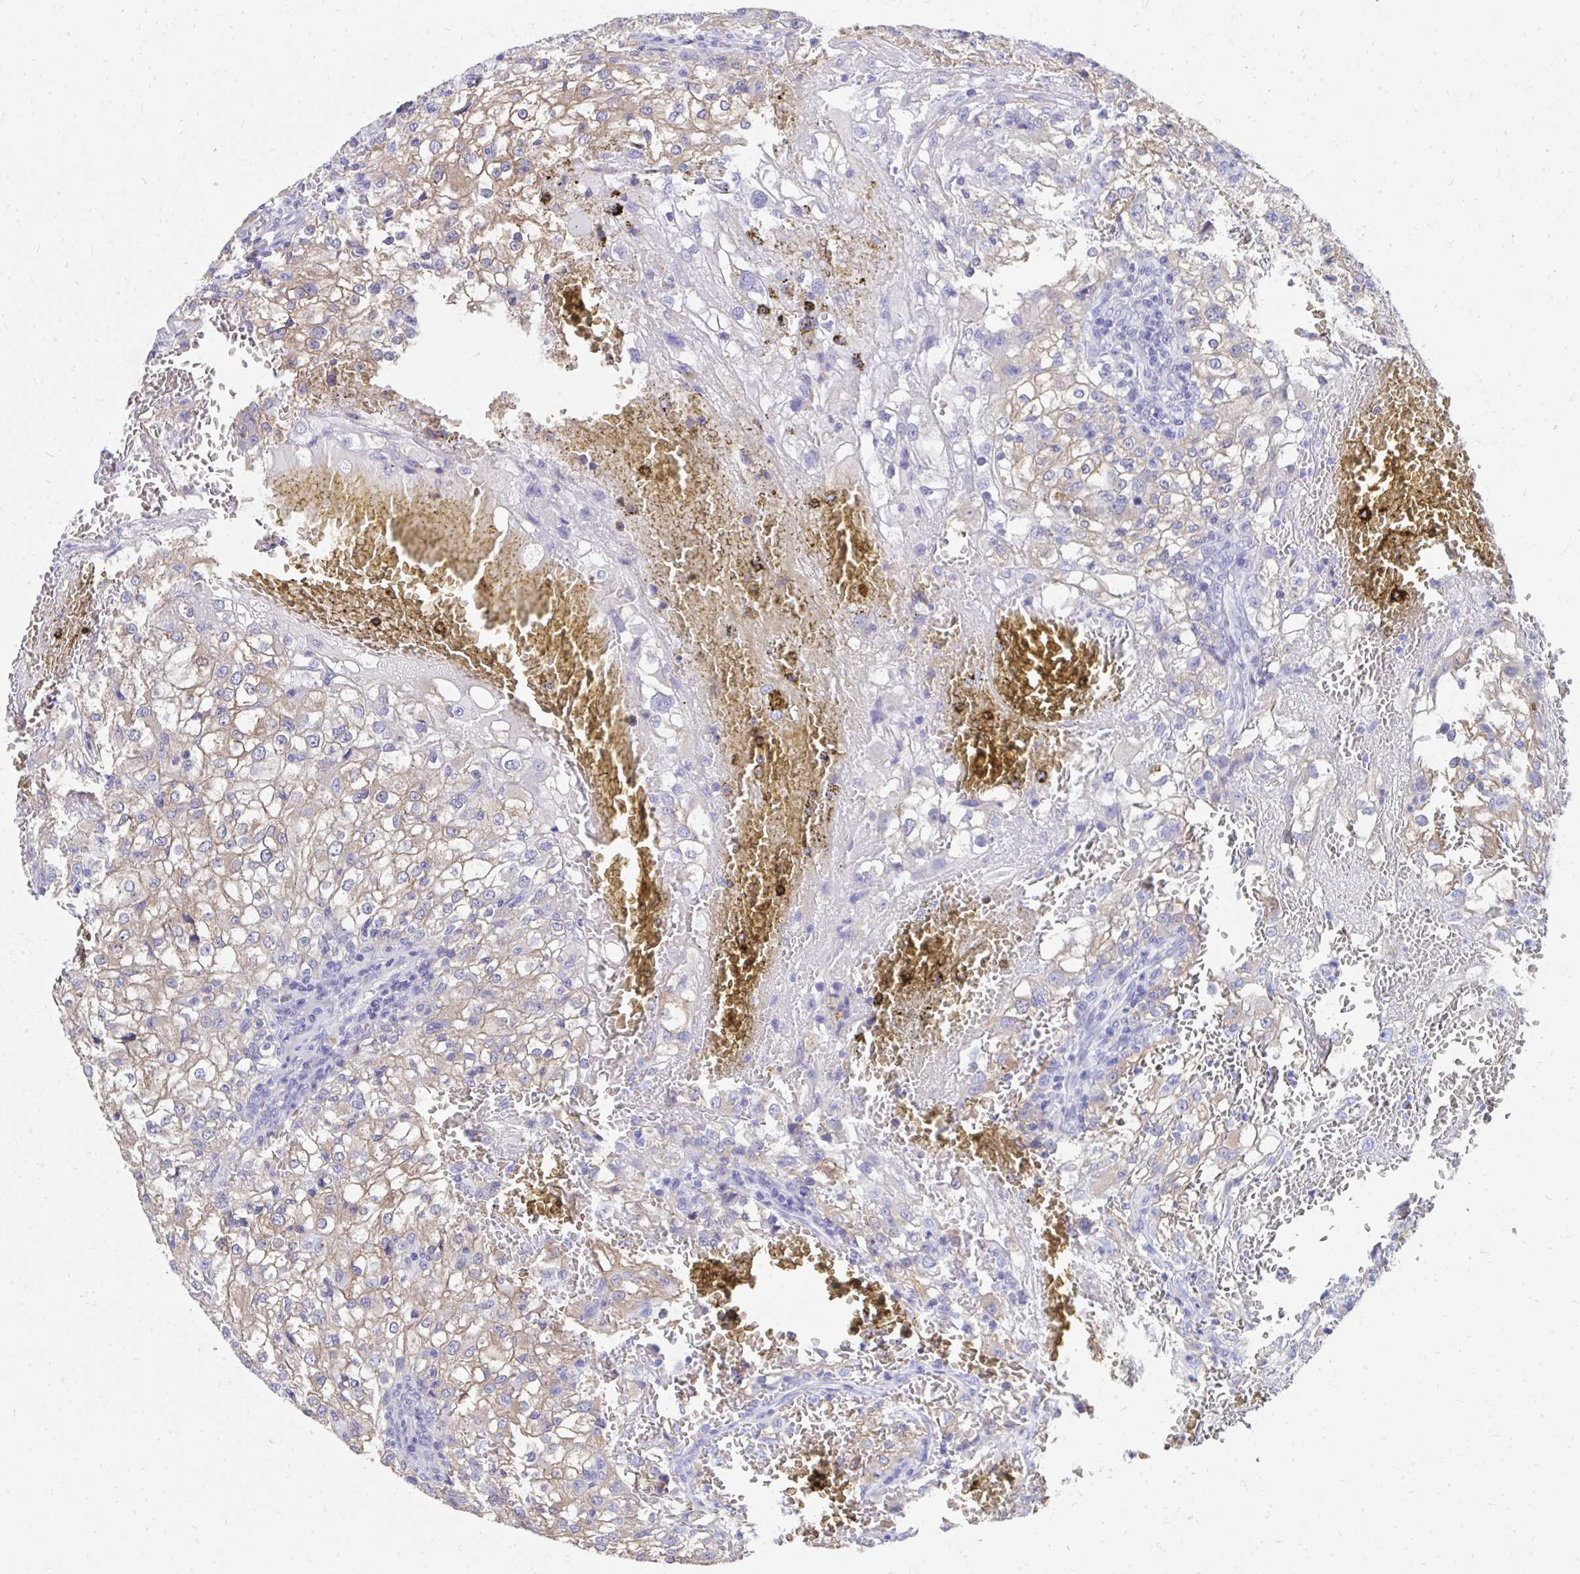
{"staining": {"intensity": "weak", "quantity": "<25%", "location": "cytoplasmic/membranous"}, "tissue": "renal cancer", "cell_type": "Tumor cells", "image_type": "cancer", "snomed": [{"axis": "morphology", "description": "Adenocarcinoma, NOS"}, {"axis": "topography", "description": "Kidney"}], "caption": "Immunohistochemistry of renal cancer (adenocarcinoma) shows no expression in tumor cells.", "gene": "HGD", "patient": {"sex": "female", "age": 74}}